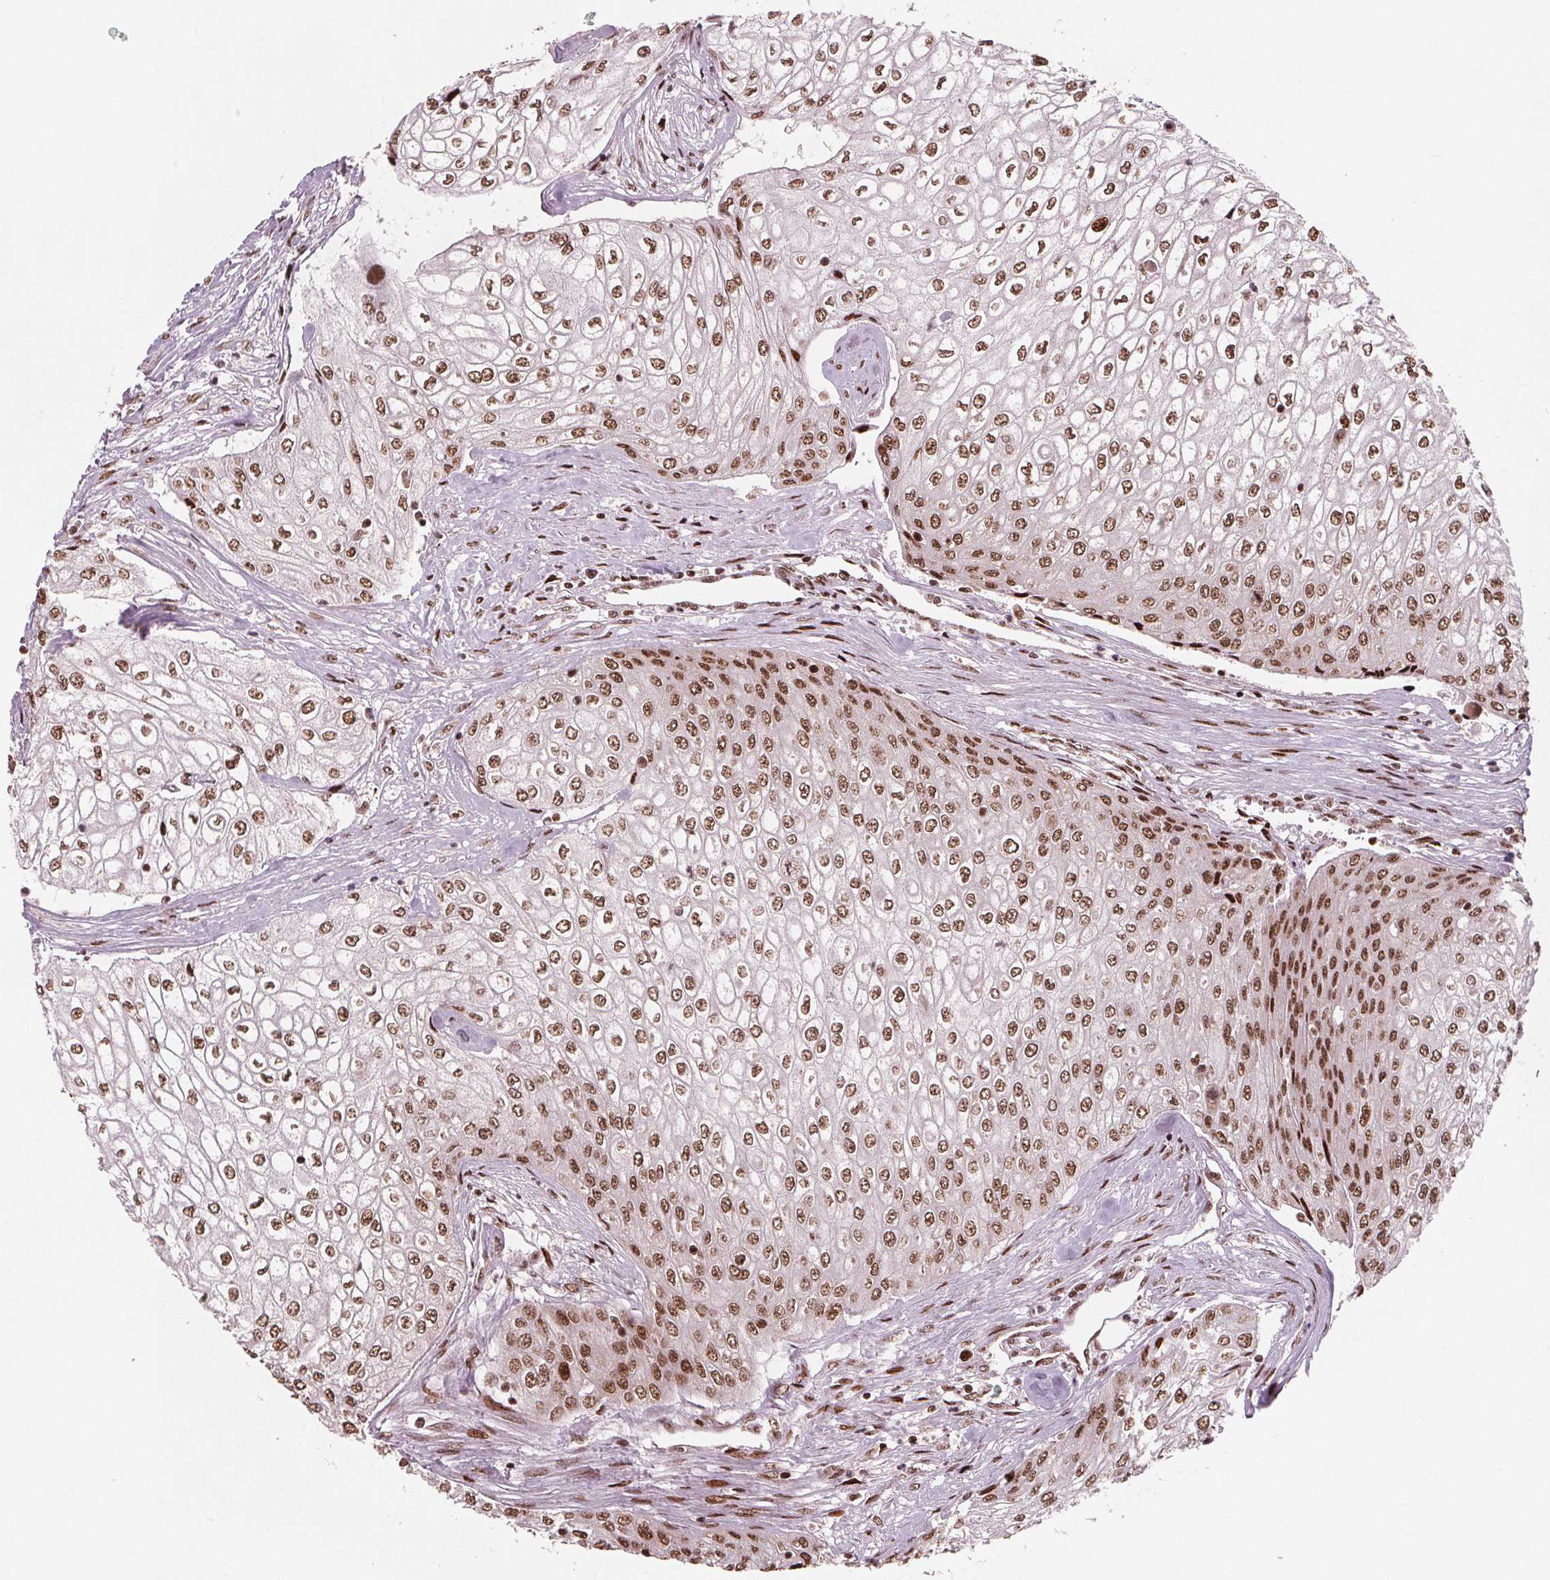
{"staining": {"intensity": "moderate", "quantity": ">75%", "location": "nuclear"}, "tissue": "urothelial cancer", "cell_type": "Tumor cells", "image_type": "cancer", "snomed": [{"axis": "morphology", "description": "Urothelial carcinoma, High grade"}, {"axis": "topography", "description": "Urinary bladder"}], "caption": "This is an image of IHC staining of high-grade urothelial carcinoma, which shows moderate staining in the nuclear of tumor cells.", "gene": "SNRNP35", "patient": {"sex": "male", "age": 62}}